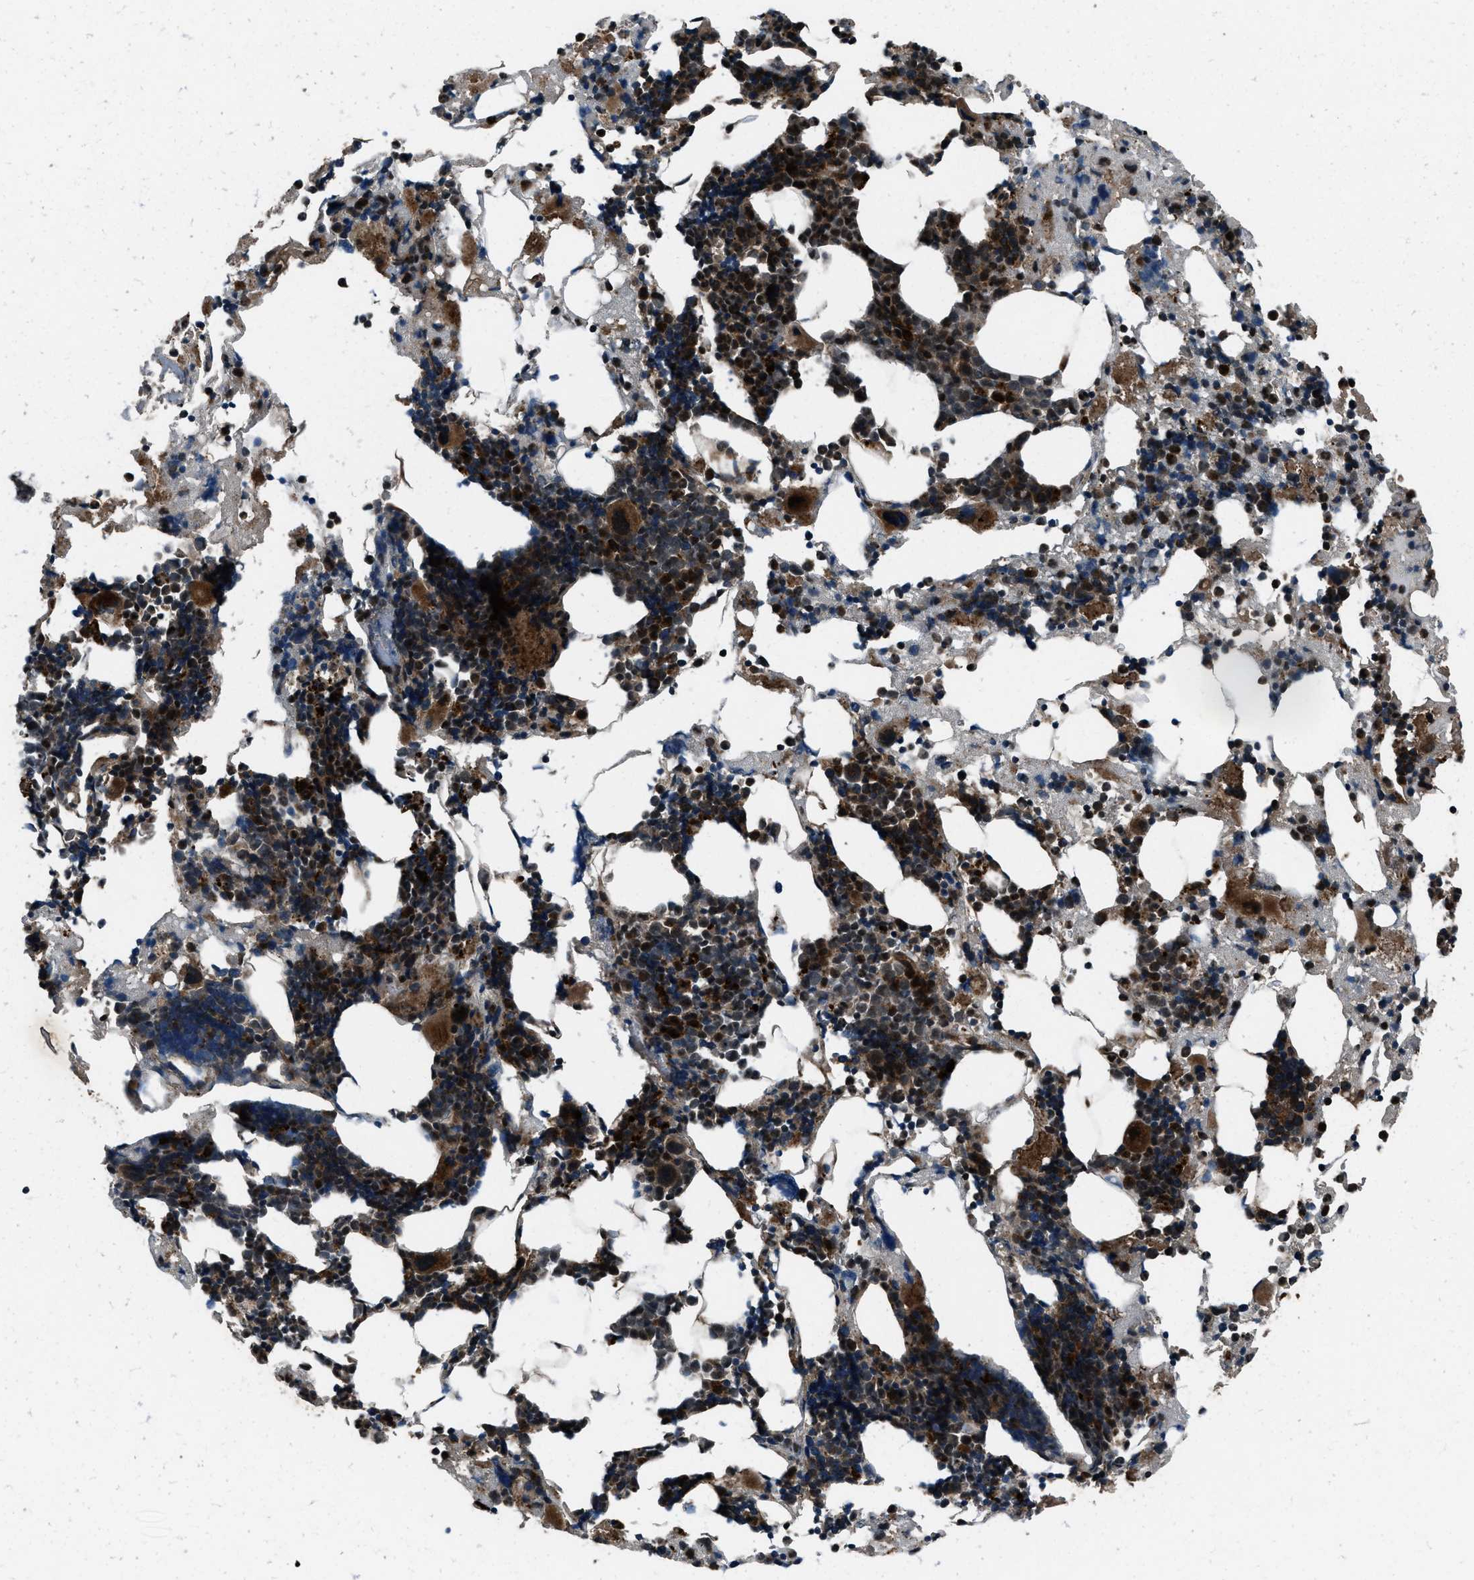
{"staining": {"intensity": "strong", "quantity": "25%-75%", "location": "cytoplasmic/membranous,nuclear"}, "tissue": "bone marrow", "cell_type": "Hematopoietic cells", "image_type": "normal", "snomed": [{"axis": "morphology", "description": "Normal tissue, NOS"}, {"axis": "morphology", "description": "Inflammation, NOS"}, {"axis": "topography", "description": "Bone marrow"}], "caption": "A high-resolution histopathology image shows IHC staining of benign bone marrow, which shows strong cytoplasmic/membranous,nuclear staining in about 25%-75% of hematopoietic cells.", "gene": "IRAK4", "patient": {"sex": "female", "age": 64}}